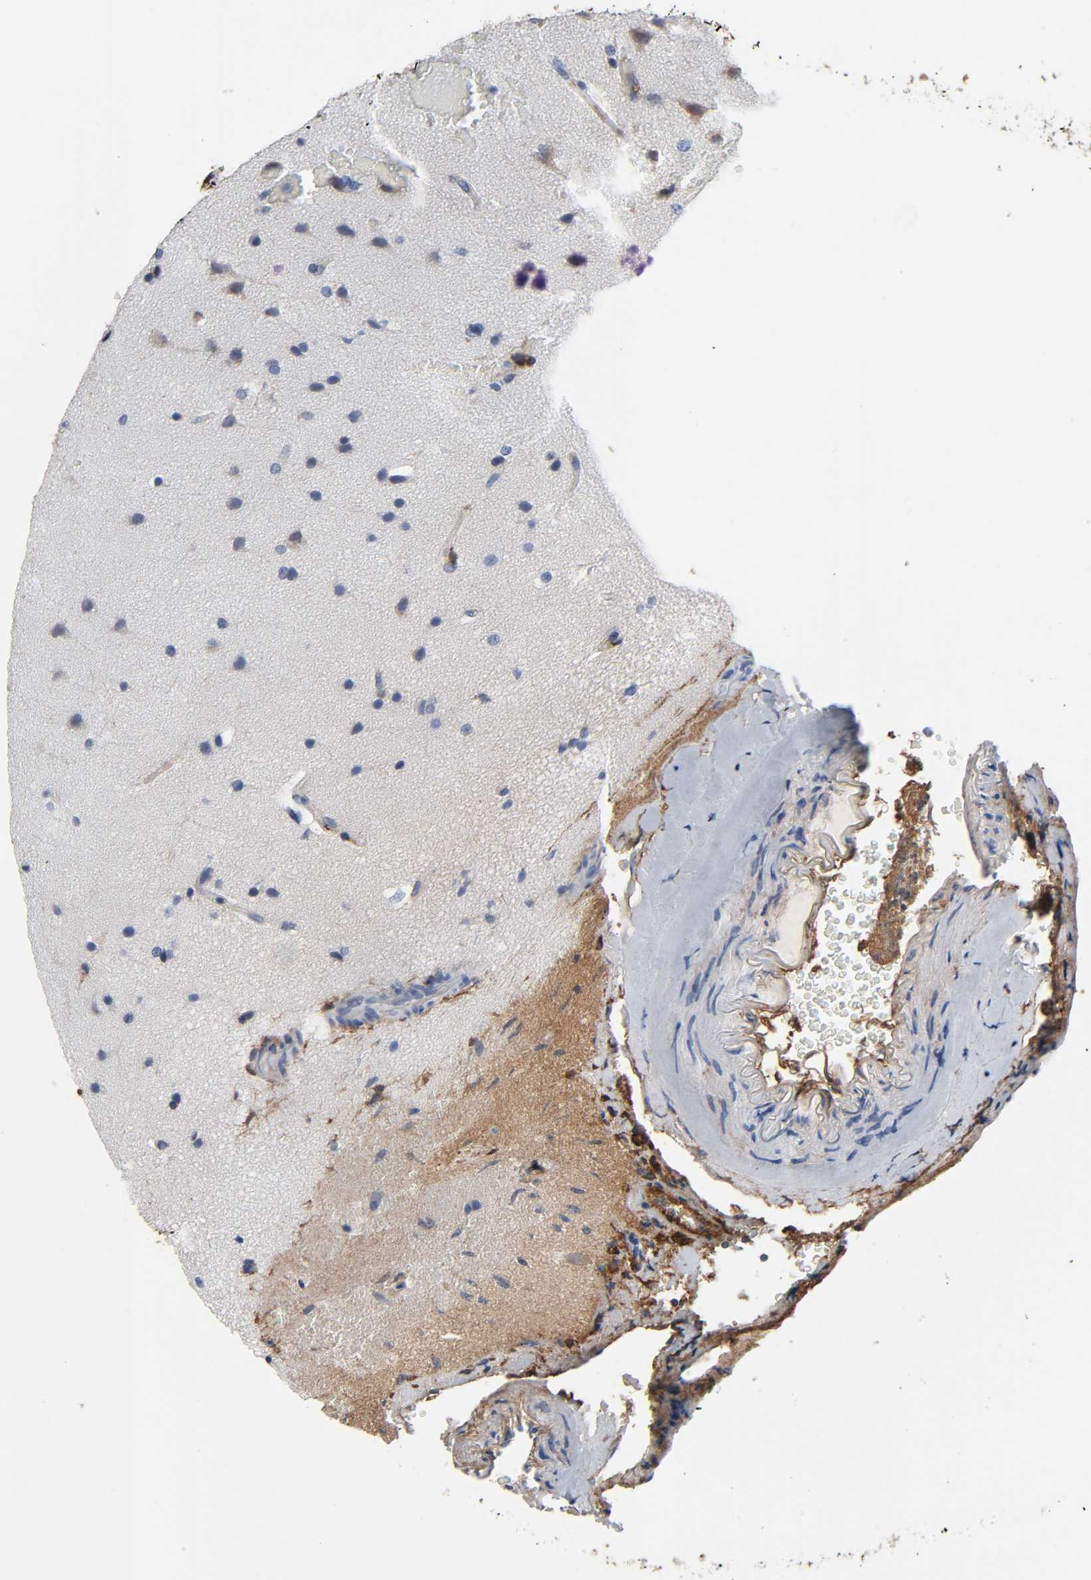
{"staining": {"intensity": "negative", "quantity": "none", "location": "none"}, "tissue": "glioma", "cell_type": "Tumor cells", "image_type": "cancer", "snomed": [{"axis": "morphology", "description": "Glioma, malignant, Low grade"}, {"axis": "topography", "description": "Cerebral cortex"}], "caption": "Tumor cells show no significant staining in malignant low-grade glioma. Nuclei are stained in blue.", "gene": "FBLN1", "patient": {"sex": "female", "age": 47}}